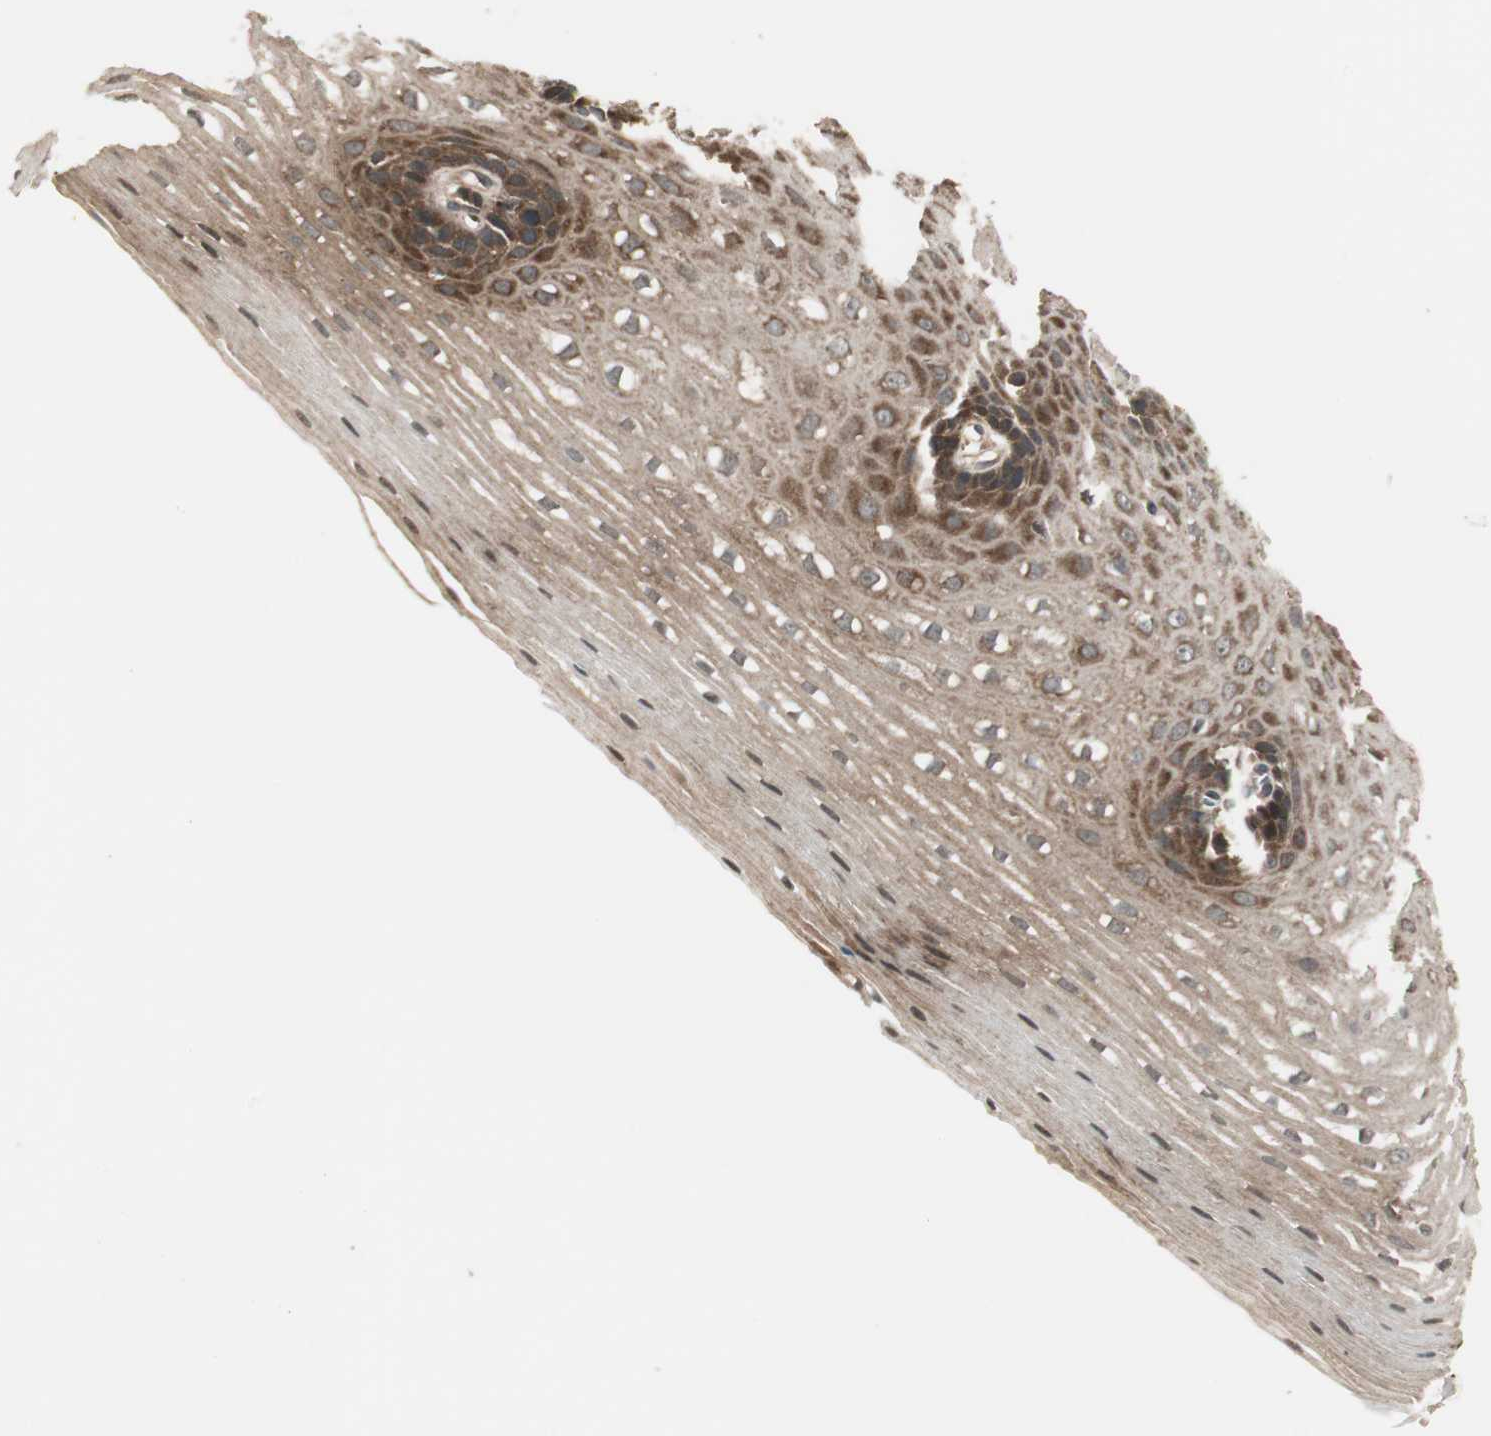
{"staining": {"intensity": "moderate", "quantity": ">75%", "location": "cytoplasmic/membranous,nuclear"}, "tissue": "esophagus", "cell_type": "Squamous epithelial cells", "image_type": "normal", "snomed": [{"axis": "morphology", "description": "Normal tissue, NOS"}, {"axis": "topography", "description": "Esophagus"}], "caption": "Immunohistochemistry of normal human esophagus shows medium levels of moderate cytoplasmic/membranous,nuclear positivity in about >75% of squamous epithelial cells. (Stains: DAB (3,3'-diaminobenzidine) in brown, nuclei in blue, Microscopy: brightfield microscopy at high magnification).", "gene": "CNOT4", "patient": {"sex": "male", "age": 48}}